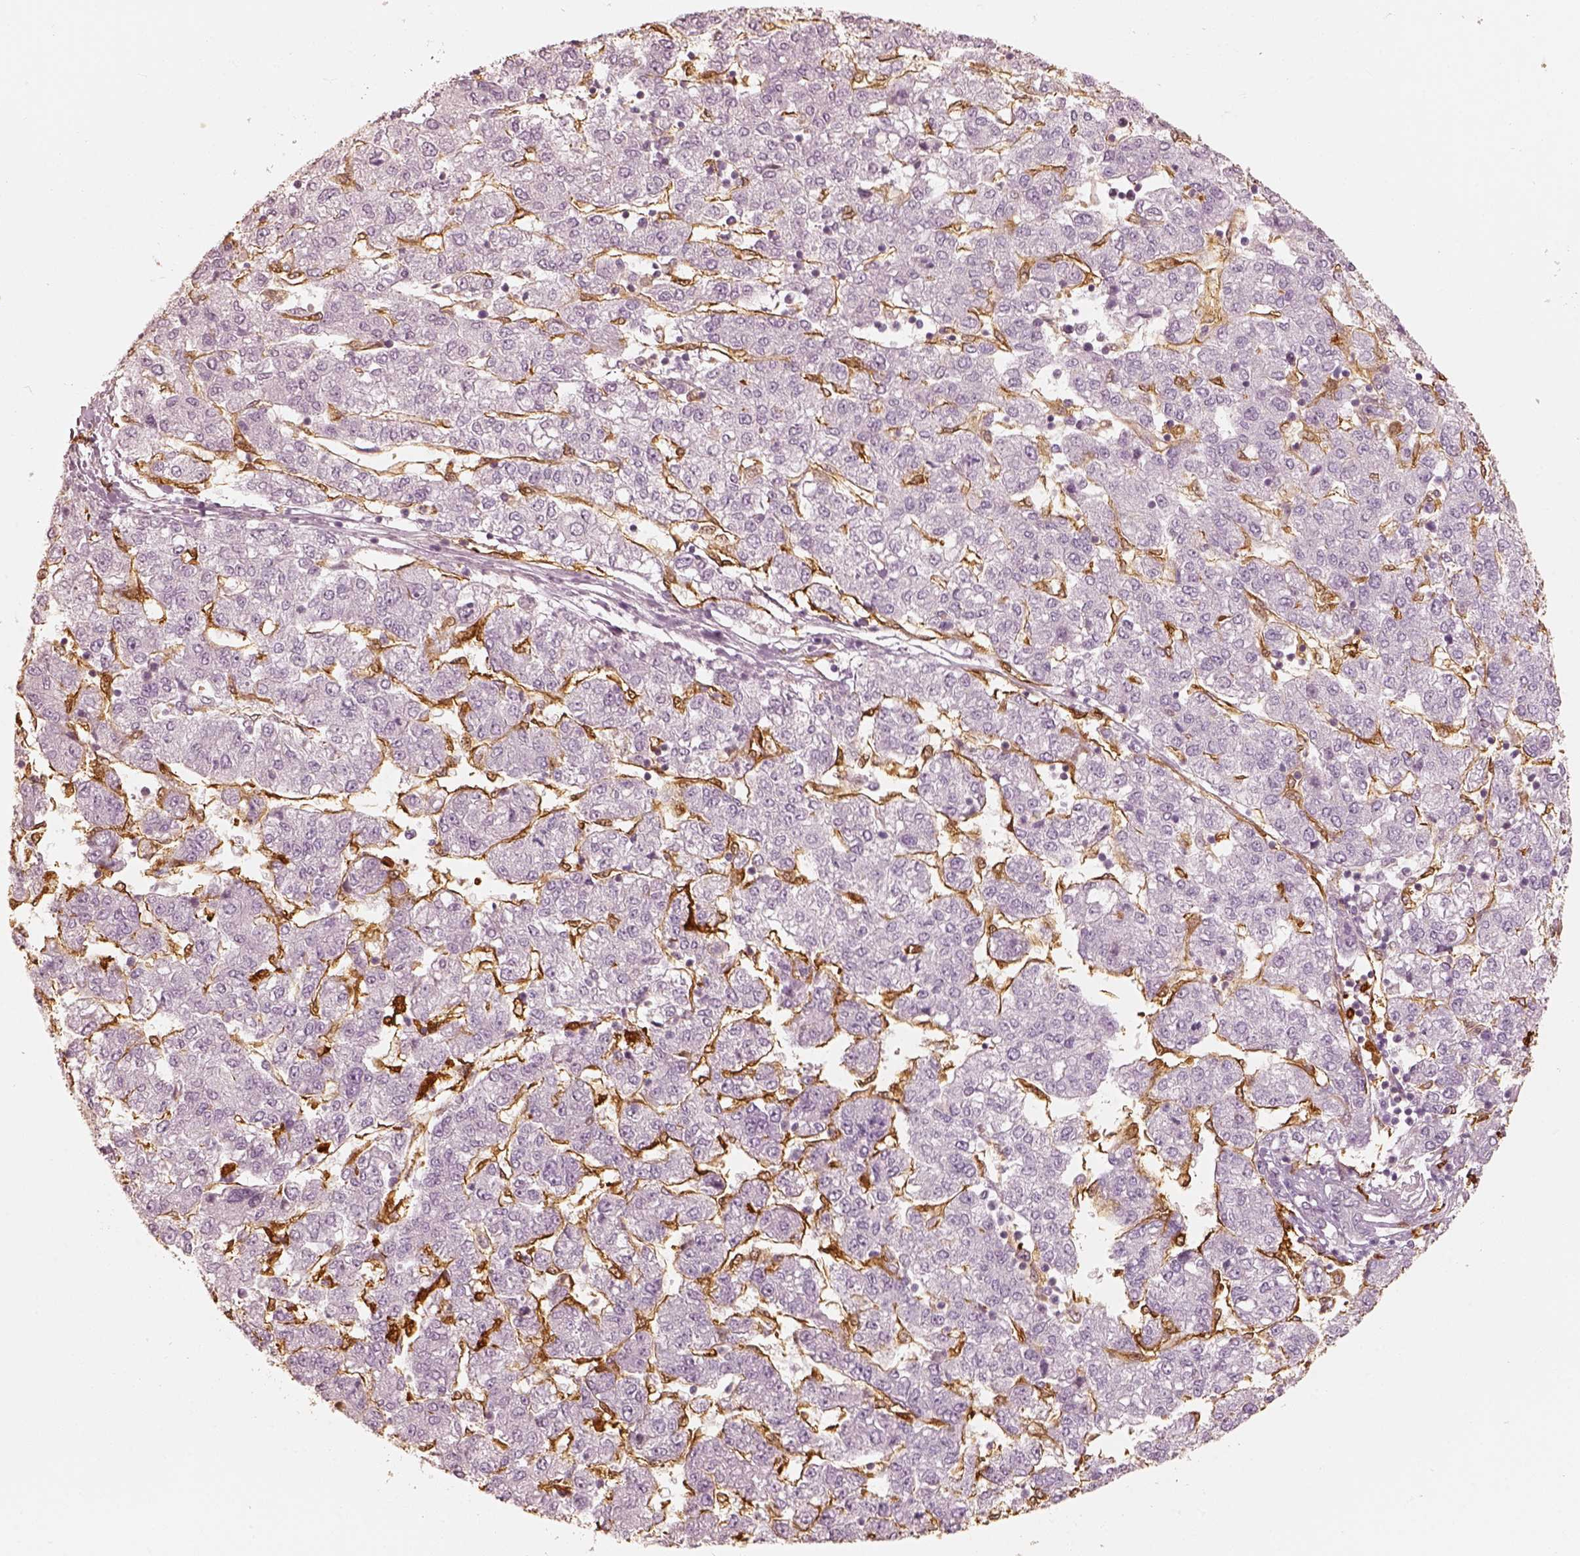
{"staining": {"intensity": "negative", "quantity": "none", "location": "none"}, "tissue": "liver cancer", "cell_type": "Tumor cells", "image_type": "cancer", "snomed": [{"axis": "morphology", "description": "Carcinoma, Hepatocellular, NOS"}, {"axis": "topography", "description": "Liver"}], "caption": "The immunohistochemistry photomicrograph has no significant staining in tumor cells of liver cancer (hepatocellular carcinoma) tissue.", "gene": "FSCN1", "patient": {"sex": "male", "age": 56}}